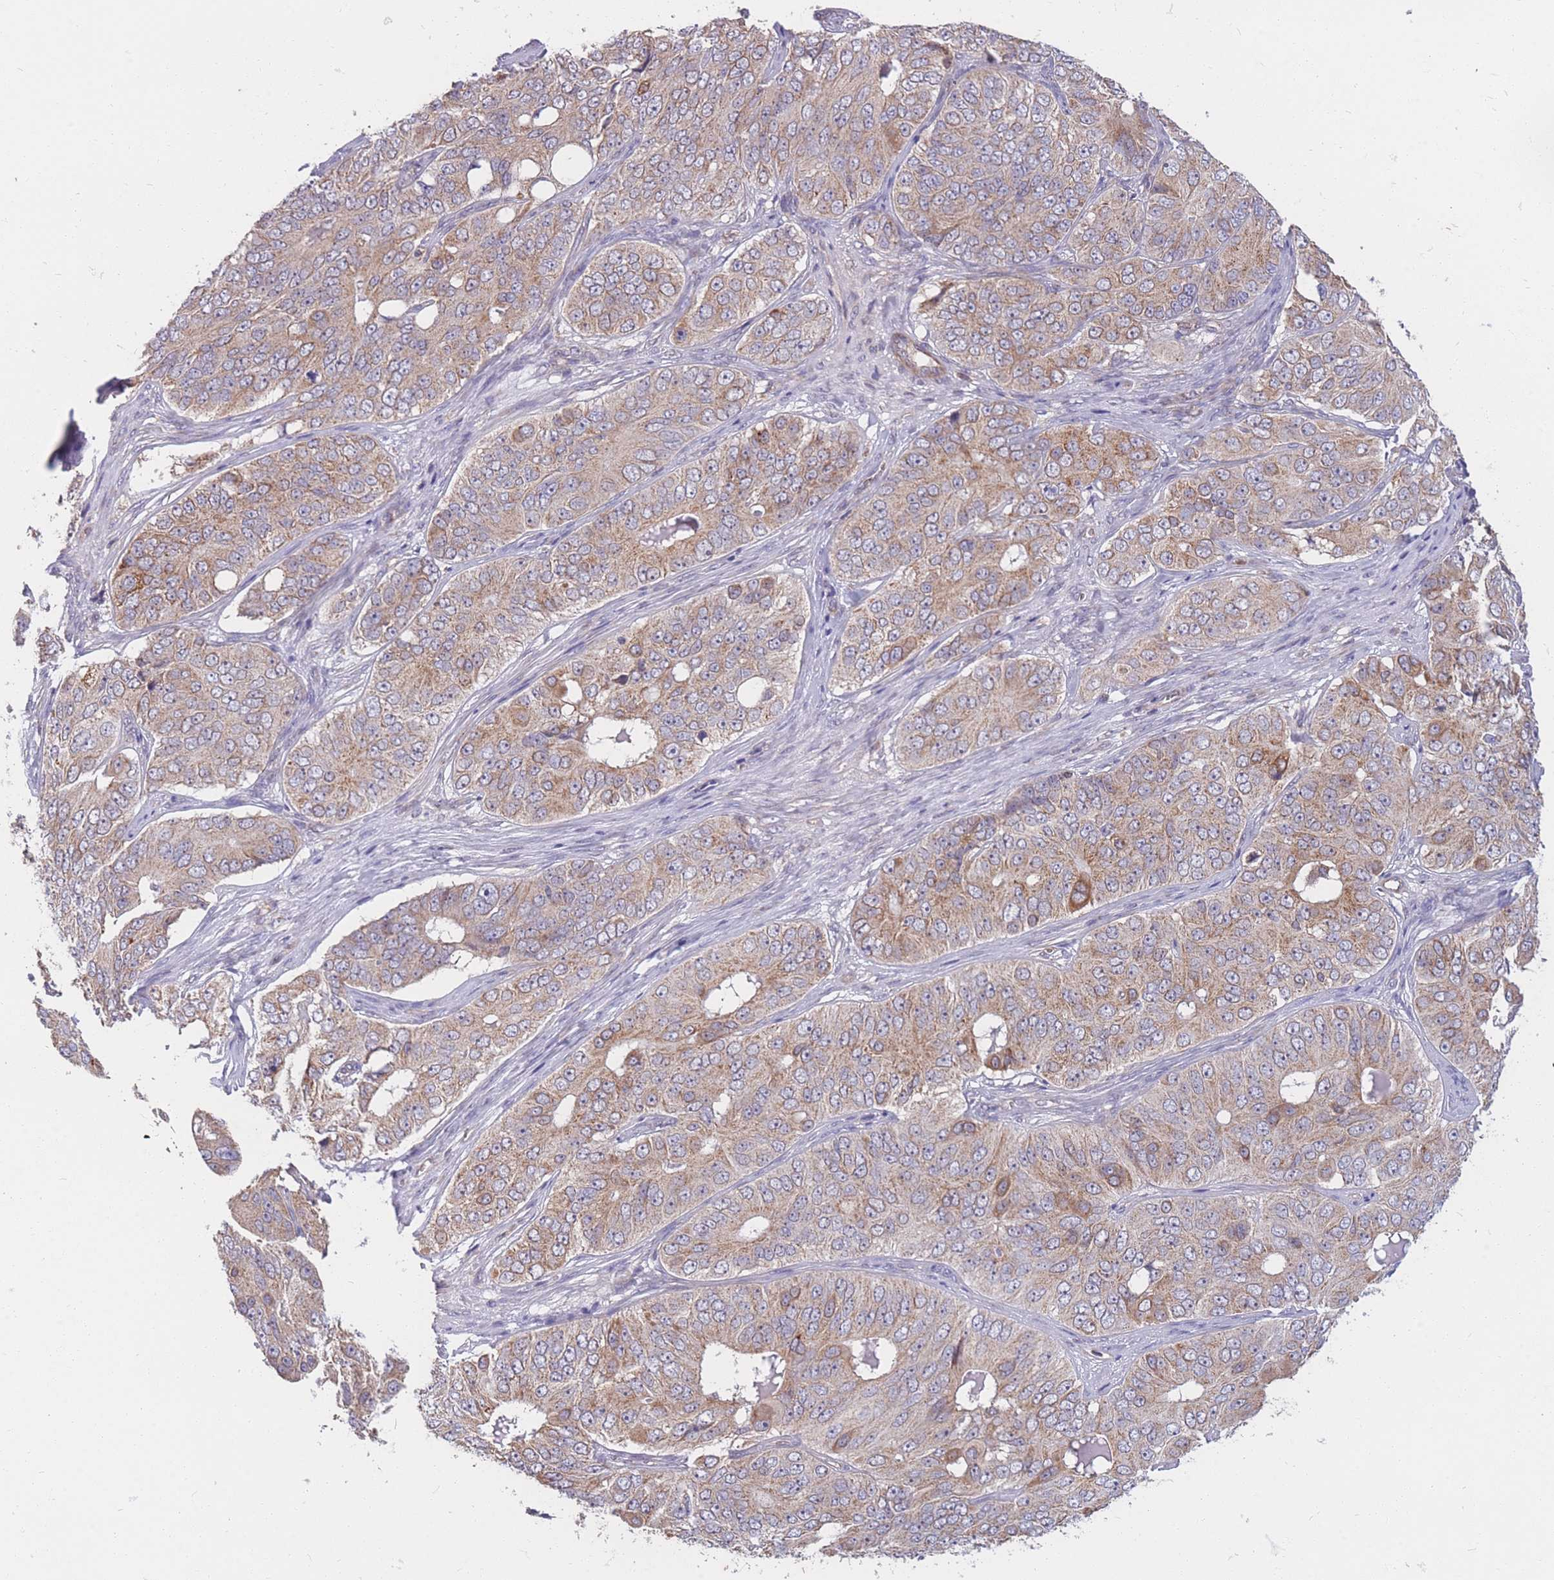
{"staining": {"intensity": "moderate", "quantity": "25%-75%", "location": "cytoplasmic/membranous"}, "tissue": "ovarian cancer", "cell_type": "Tumor cells", "image_type": "cancer", "snomed": [{"axis": "morphology", "description": "Carcinoma, endometroid"}, {"axis": "topography", "description": "Ovary"}], "caption": "A high-resolution photomicrograph shows immunohistochemistry (IHC) staining of ovarian endometroid carcinoma, which reveals moderate cytoplasmic/membranous positivity in about 25%-75% of tumor cells.", "gene": "PTPMT1", "patient": {"sex": "female", "age": 51}}